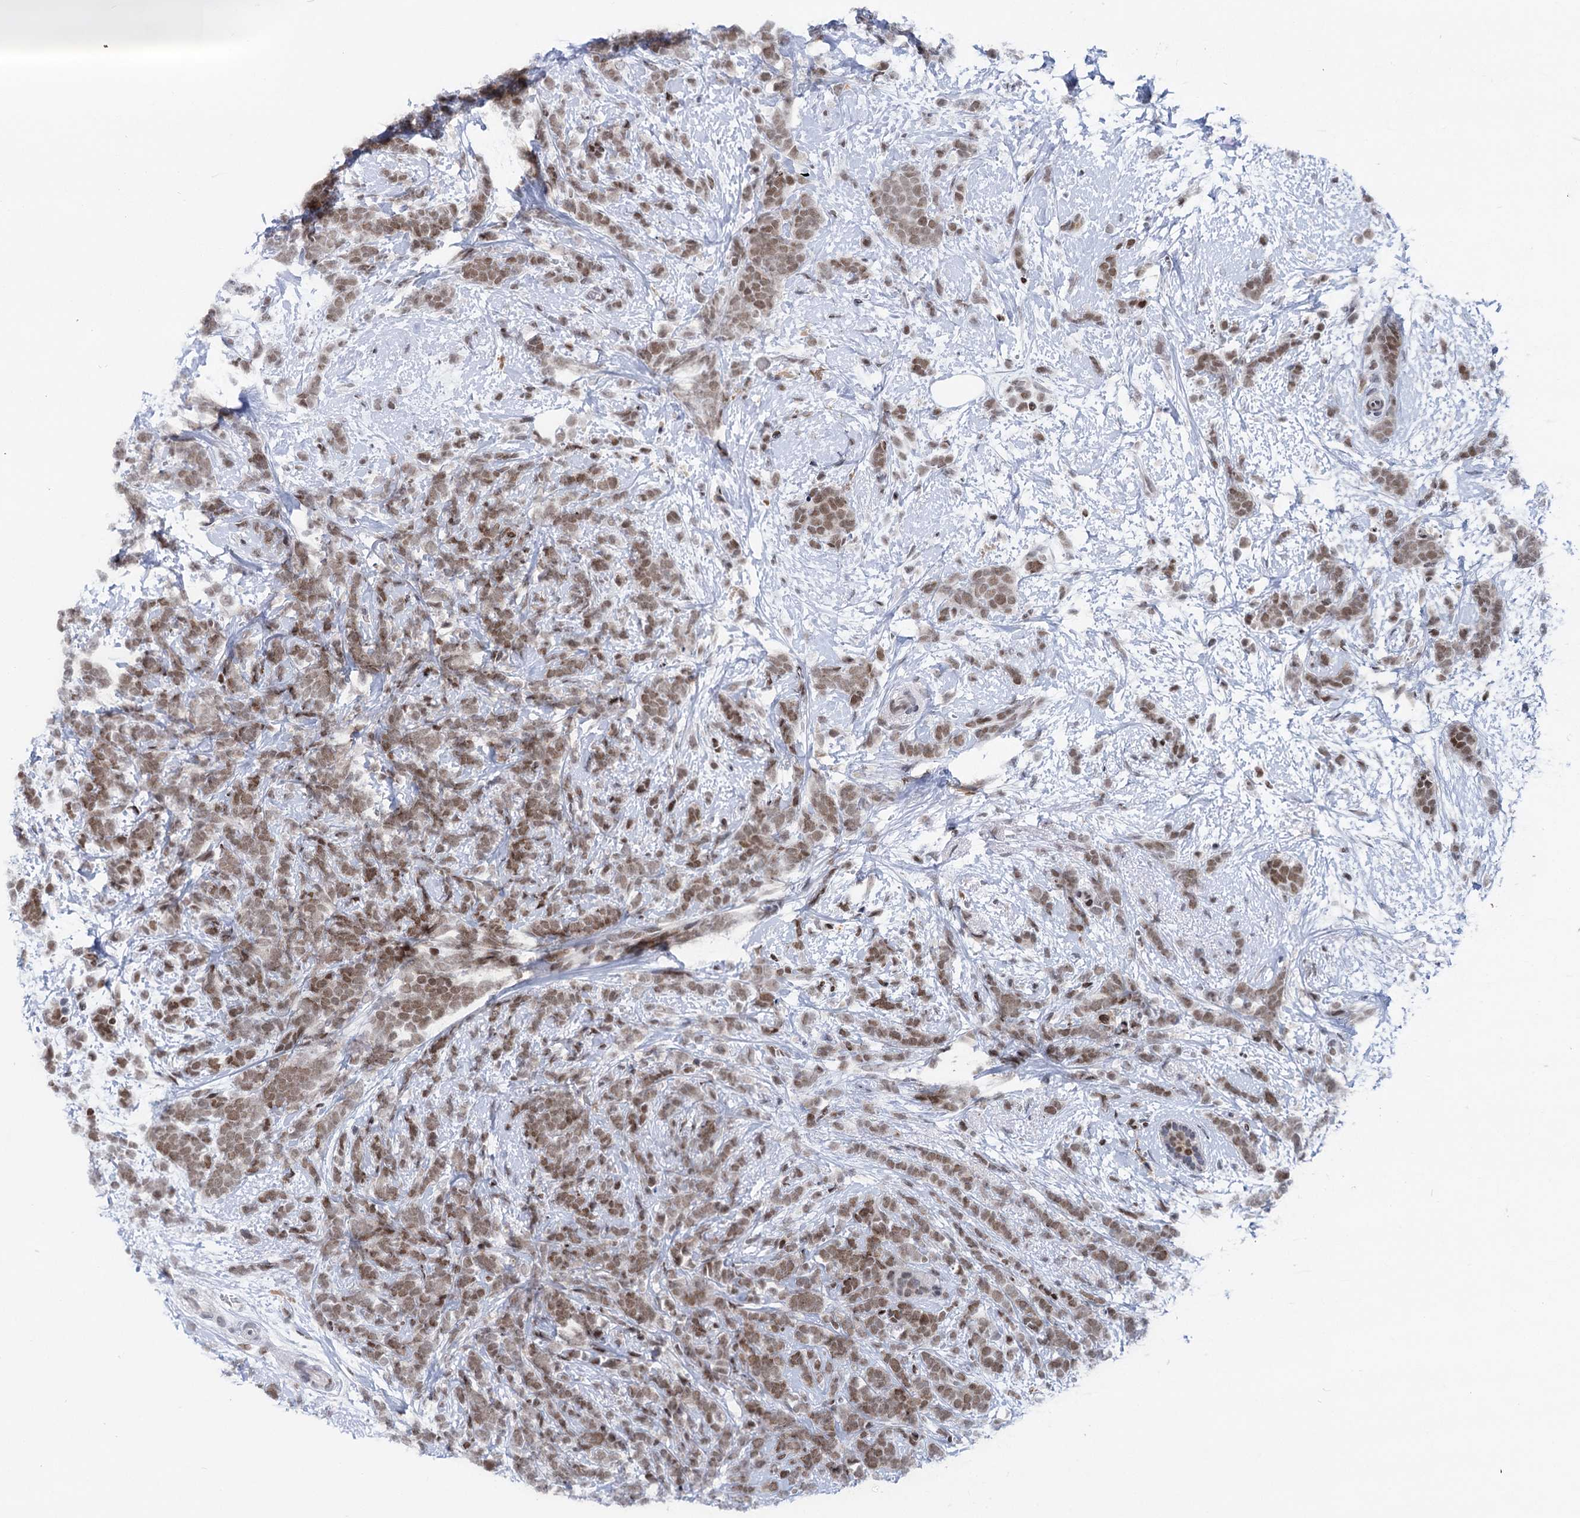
{"staining": {"intensity": "moderate", "quantity": ">75%", "location": "nuclear"}, "tissue": "breast cancer", "cell_type": "Tumor cells", "image_type": "cancer", "snomed": [{"axis": "morphology", "description": "Lobular carcinoma"}, {"axis": "topography", "description": "Breast"}], "caption": "Breast cancer (lobular carcinoma) stained with immunohistochemistry (IHC) demonstrates moderate nuclear positivity in about >75% of tumor cells.", "gene": "ZCCHC10", "patient": {"sex": "female", "age": 58}}